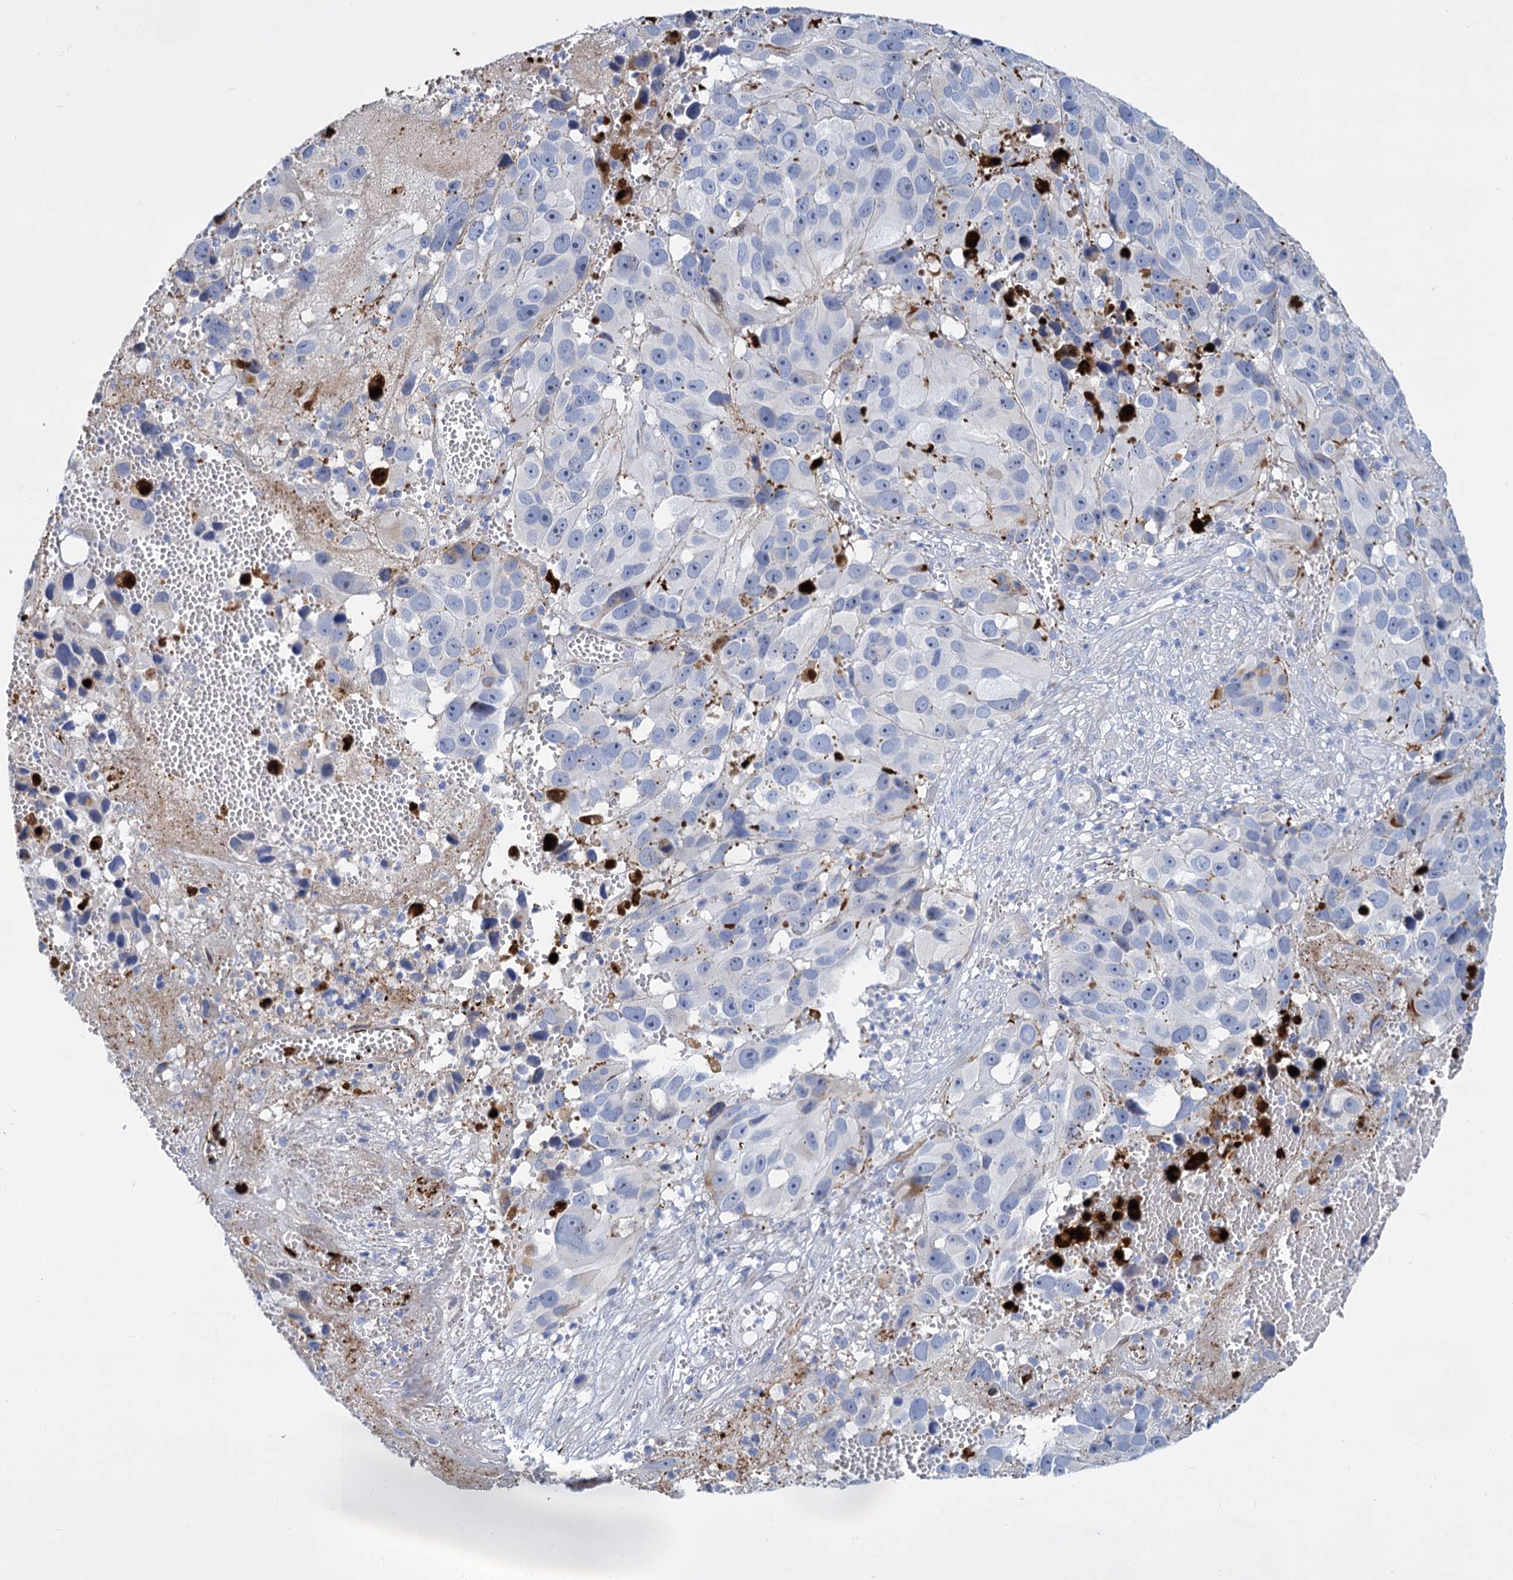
{"staining": {"intensity": "negative", "quantity": "none", "location": "none"}, "tissue": "melanoma", "cell_type": "Tumor cells", "image_type": "cancer", "snomed": [{"axis": "morphology", "description": "Malignant melanoma, NOS"}, {"axis": "topography", "description": "Skin"}], "caption": "Human melanoma stained for a protein using IHC reveals no staining in tumor cells.", "gene": "TRIM77", "patient": {"sex": "male", "age": 84}}